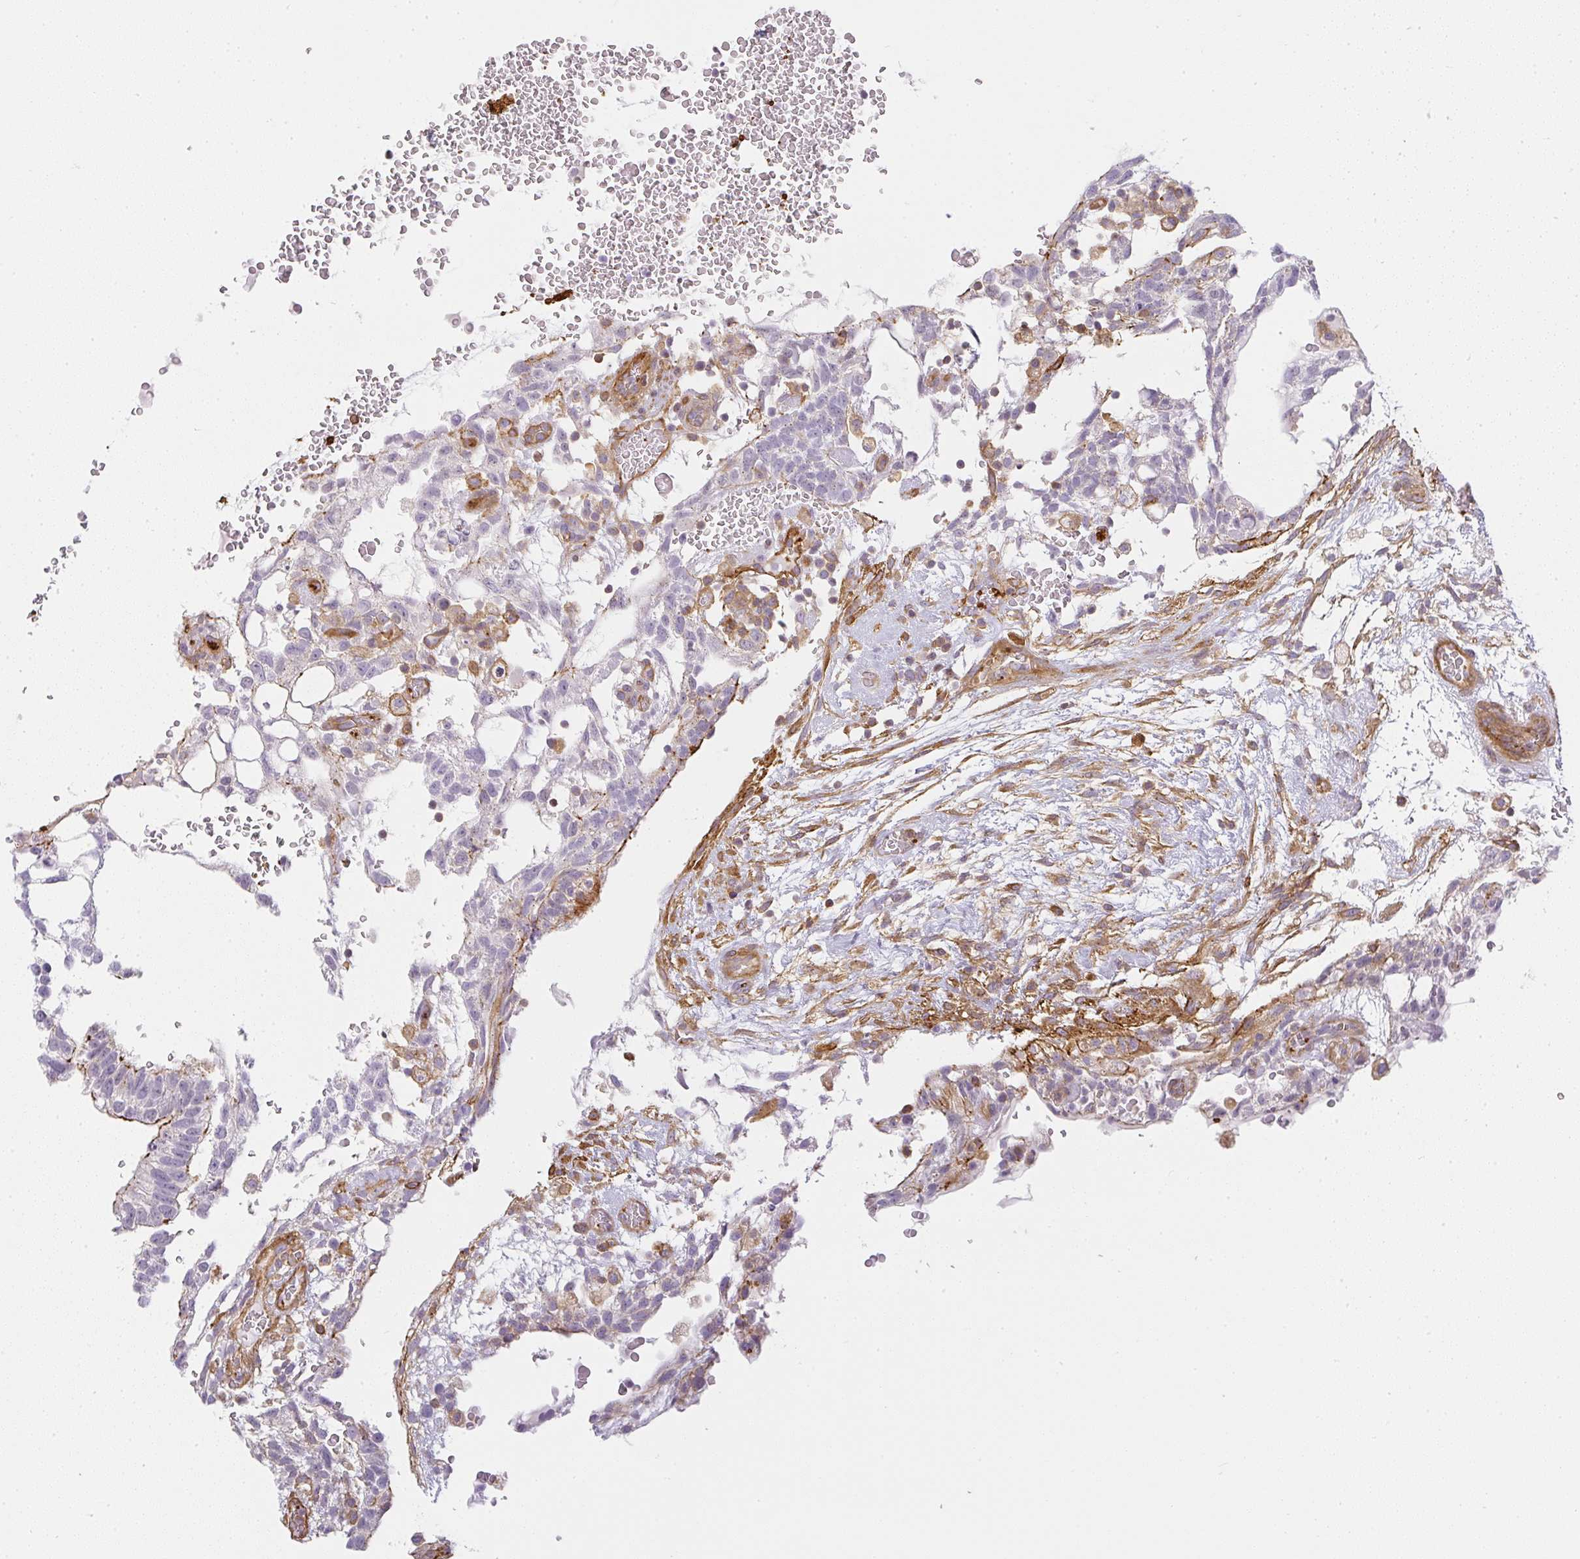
{"staining": {"intensity": "moderate", "quantity": "<25%", "location": "cytoplasmic/membranous"}, "tissue": "testis cancer", "cell_type": "Tumor cells", "image_type": "cancer", "snomed": [{"axis": "morphology", "description": "Carcinoma, Embryonal, NOS"}, {"axis": "topography", "description": "Testis"}], "caption": "Human testis cancer stained with a brown dye demonstrates moderate cytoplasmic/membranous positive positivity in approximately <25% of tumor cells.", "gene": "SULF1", "patient": {"sex": "male", "age": 32}}